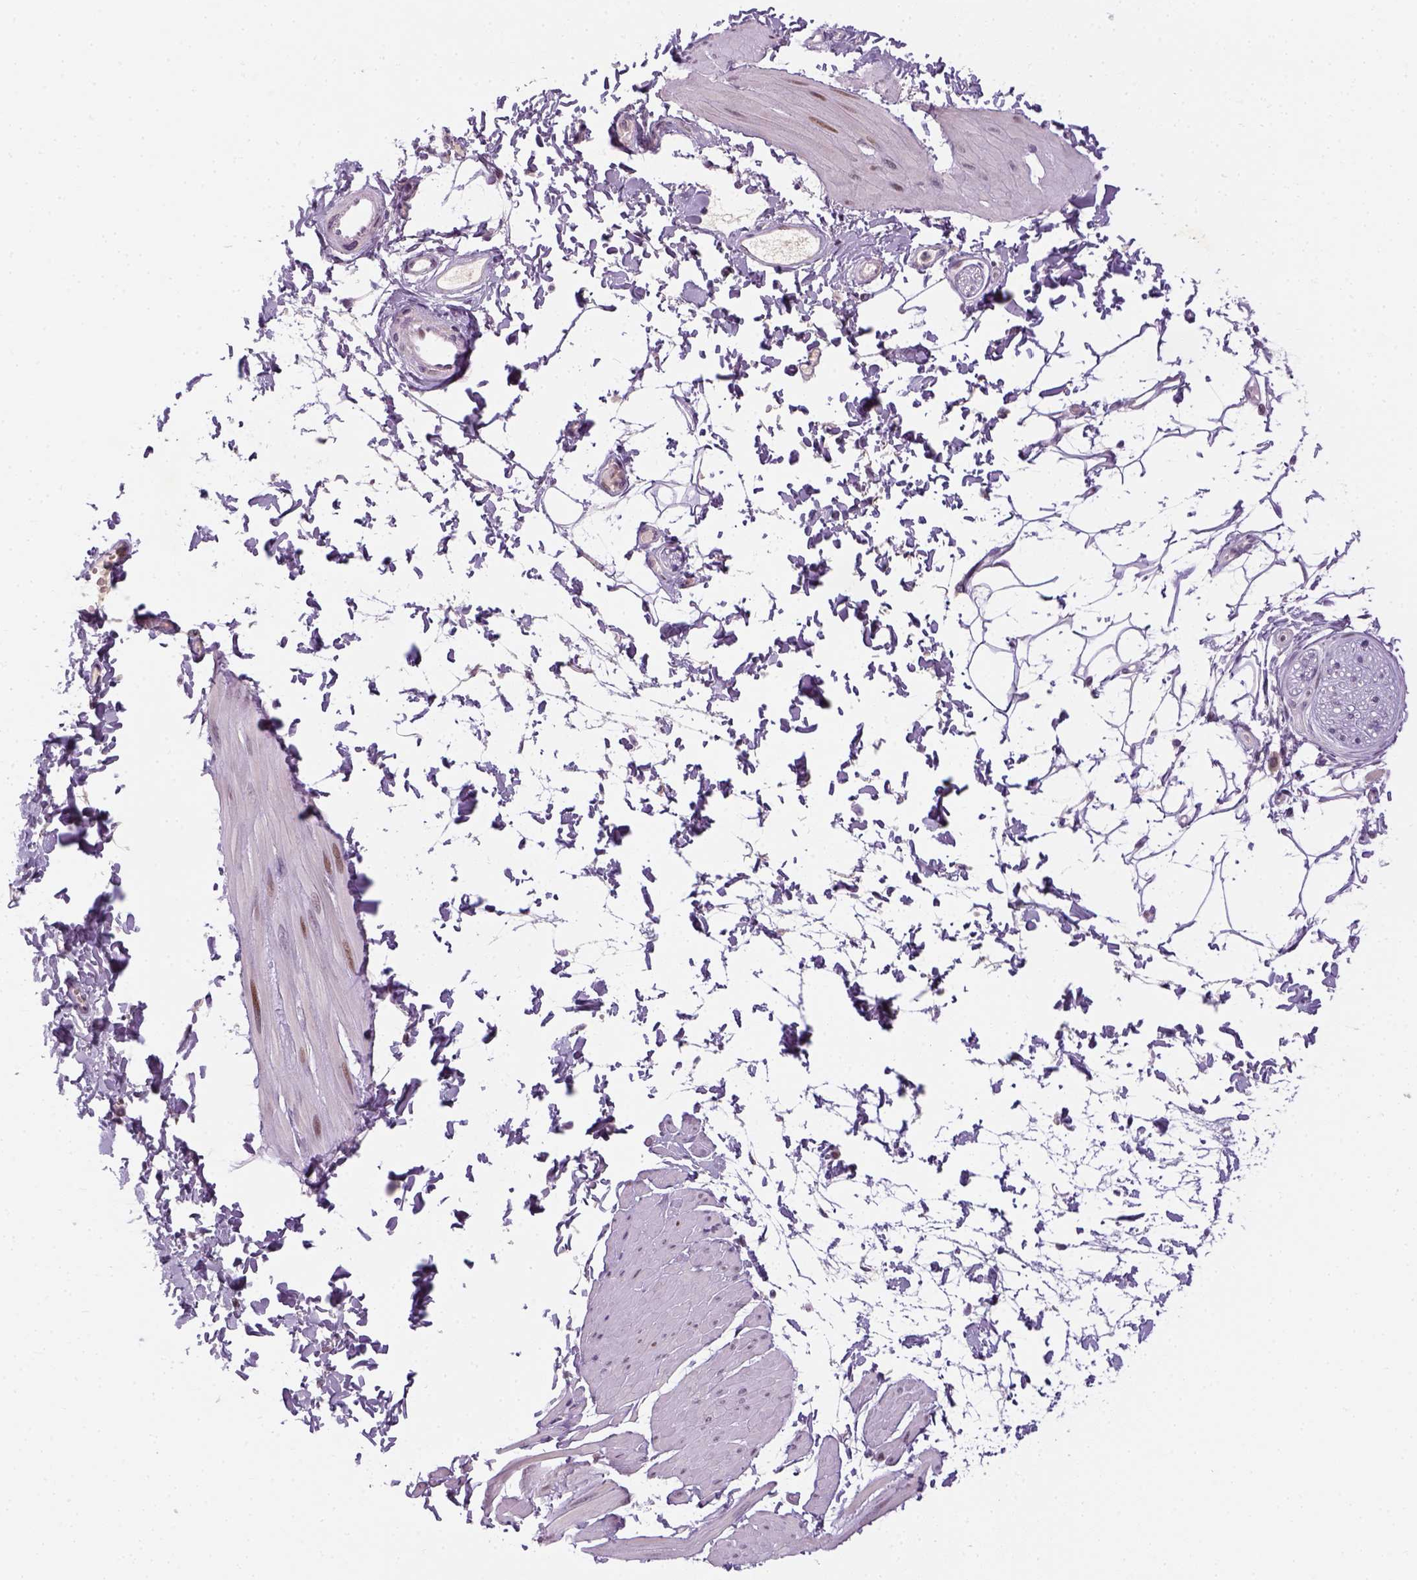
{"staining": {"intensity": "negative", "quantity": "none", "location": "none"}, "tissue": "adipose tissue", "cell_type": "Adipocytes", "image_type": "normal", "snomed": [{"axis": "morphology", "description": "Normal tissue, NOS"}, {"axis": "topography", "description": "Smooth muscle"}, {"axis": "topography", "description": "Peripheral nerve tissue"}], "caption": "DAB immunohistochemical staining of benign human adipose tissue demonstrates no significant expression in adipocytes. The staining was performed using DAB (3,3'-diaminobenzidine) to visualize the protein expression in brown, while the nuclei were stained in blue with hematoxylin (Magnification: 20x).", "gene": "MAGEB3", "patient": {"sex": "male", "age": 58}}